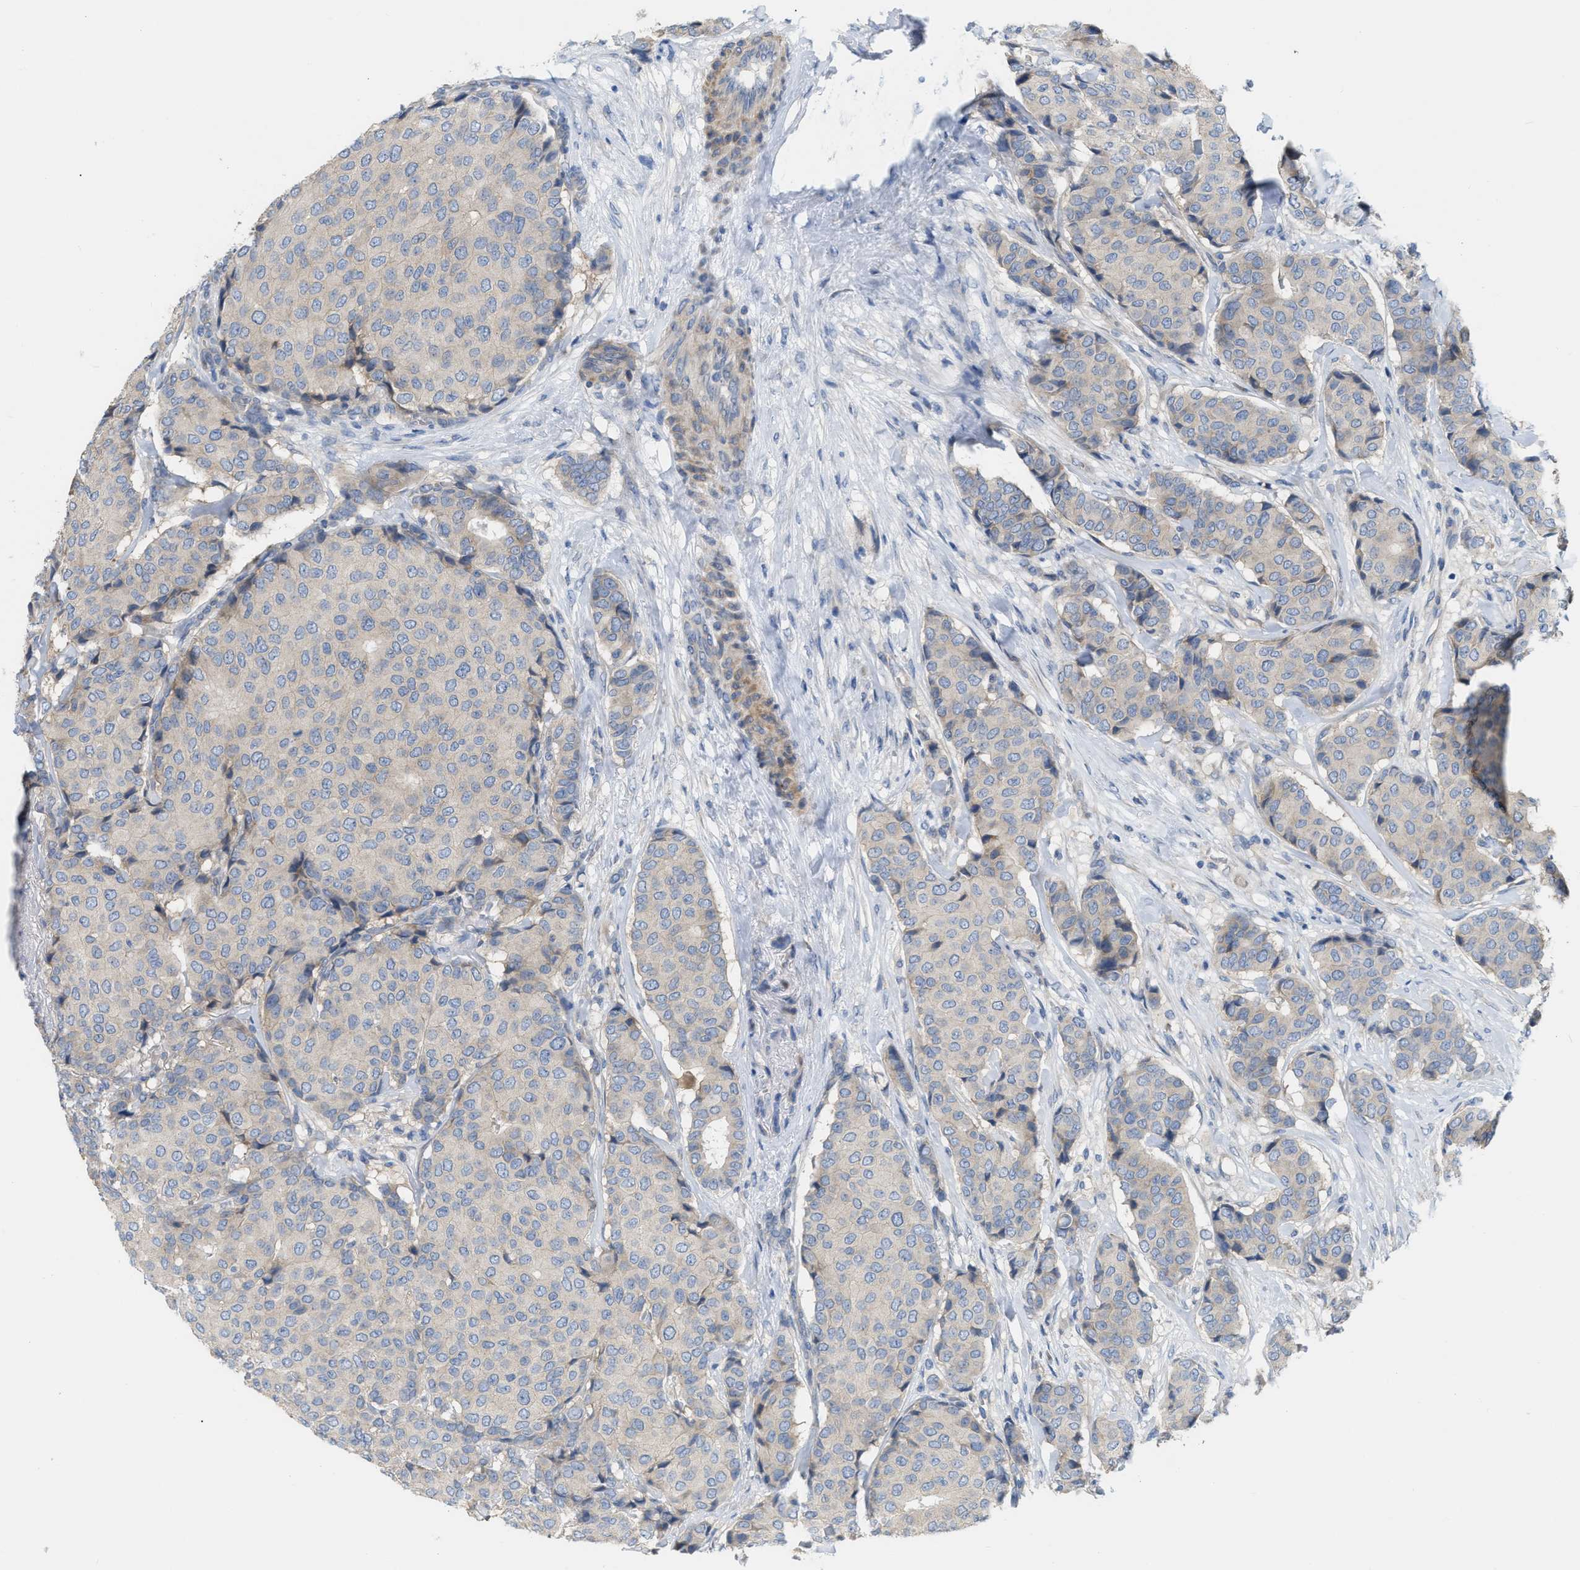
{"staining": {"intensity": "negative", "quantity": "none", "location": "none"}, "tissue": "breast cancer", "cell_type": "Tumor cells", "image_type": "cancer", "snomed": [{"axis": "morphology", "description": "Duct carcinoma"}, {"axis": "topography", "description": "Breast"}], "caption": "Tumor cells are negative for brown protein staining in infiltrating ductal carcinoma (breast).", "gene": "DHX58", "patient": {"sex": "female", "age": 75}}